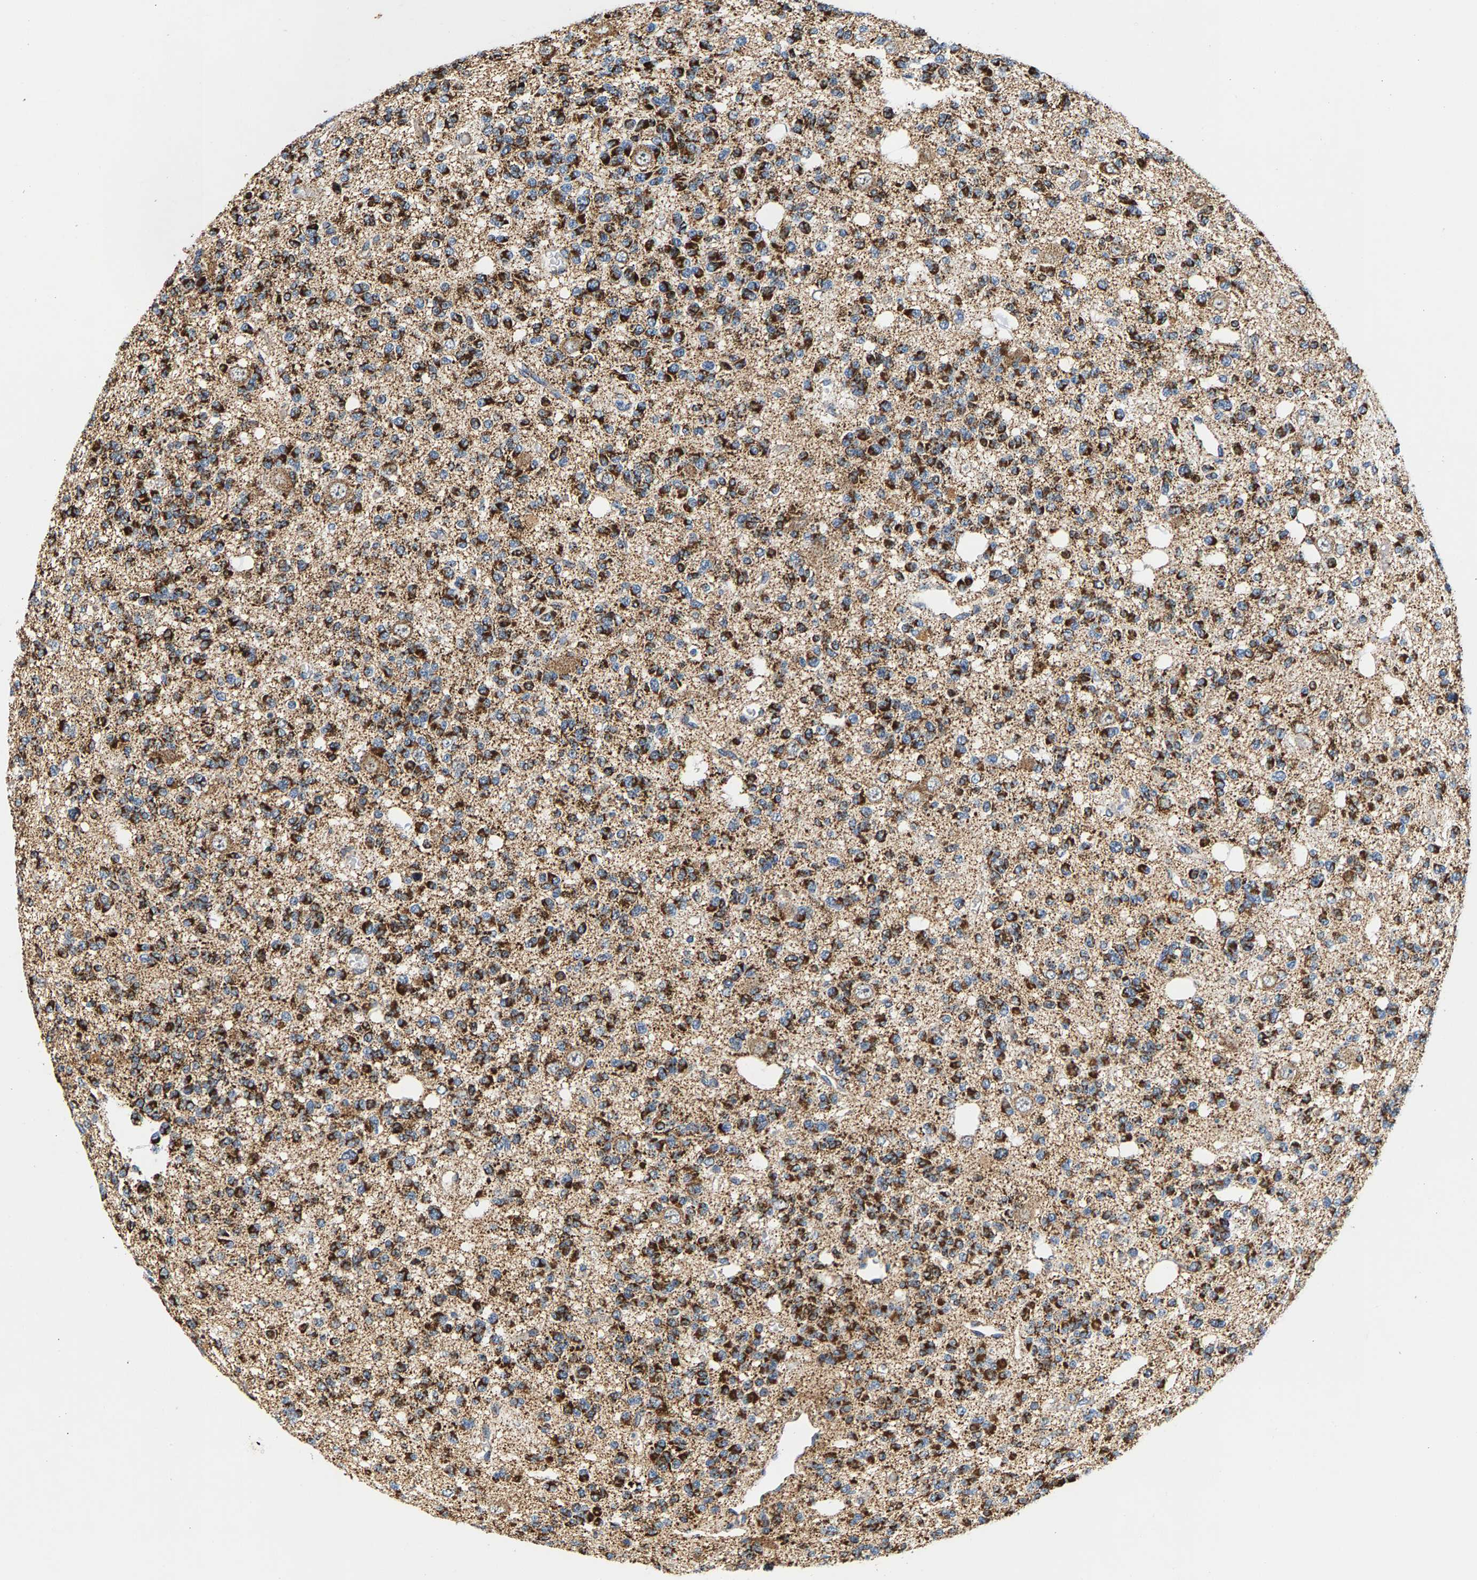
{"staining": {"intensity": "strong", "quantity": ">75%", "location": "cytoplasmic/membranous"}, "tissue": "glioma", "cell_type": "Tumor cells", "image_type": "cancer", "snomed": [{"axis": "morphology", "description": "Glioma, malignant, Low grade"}, {"axis": "topography", "description": "Brain"}], "caption": "Glioma was stained to show a protein in brown. There is high levels of strong cytoplasmic/membranous expression in approximately >75% of tumor cells. The protein of interest is stained brown, and the nuclei are stained in blue (DAB IHC with brightfield microscopy, high magnification).", "gene": "PDE1A", "patient": {"sex": "male", "age": 38}}